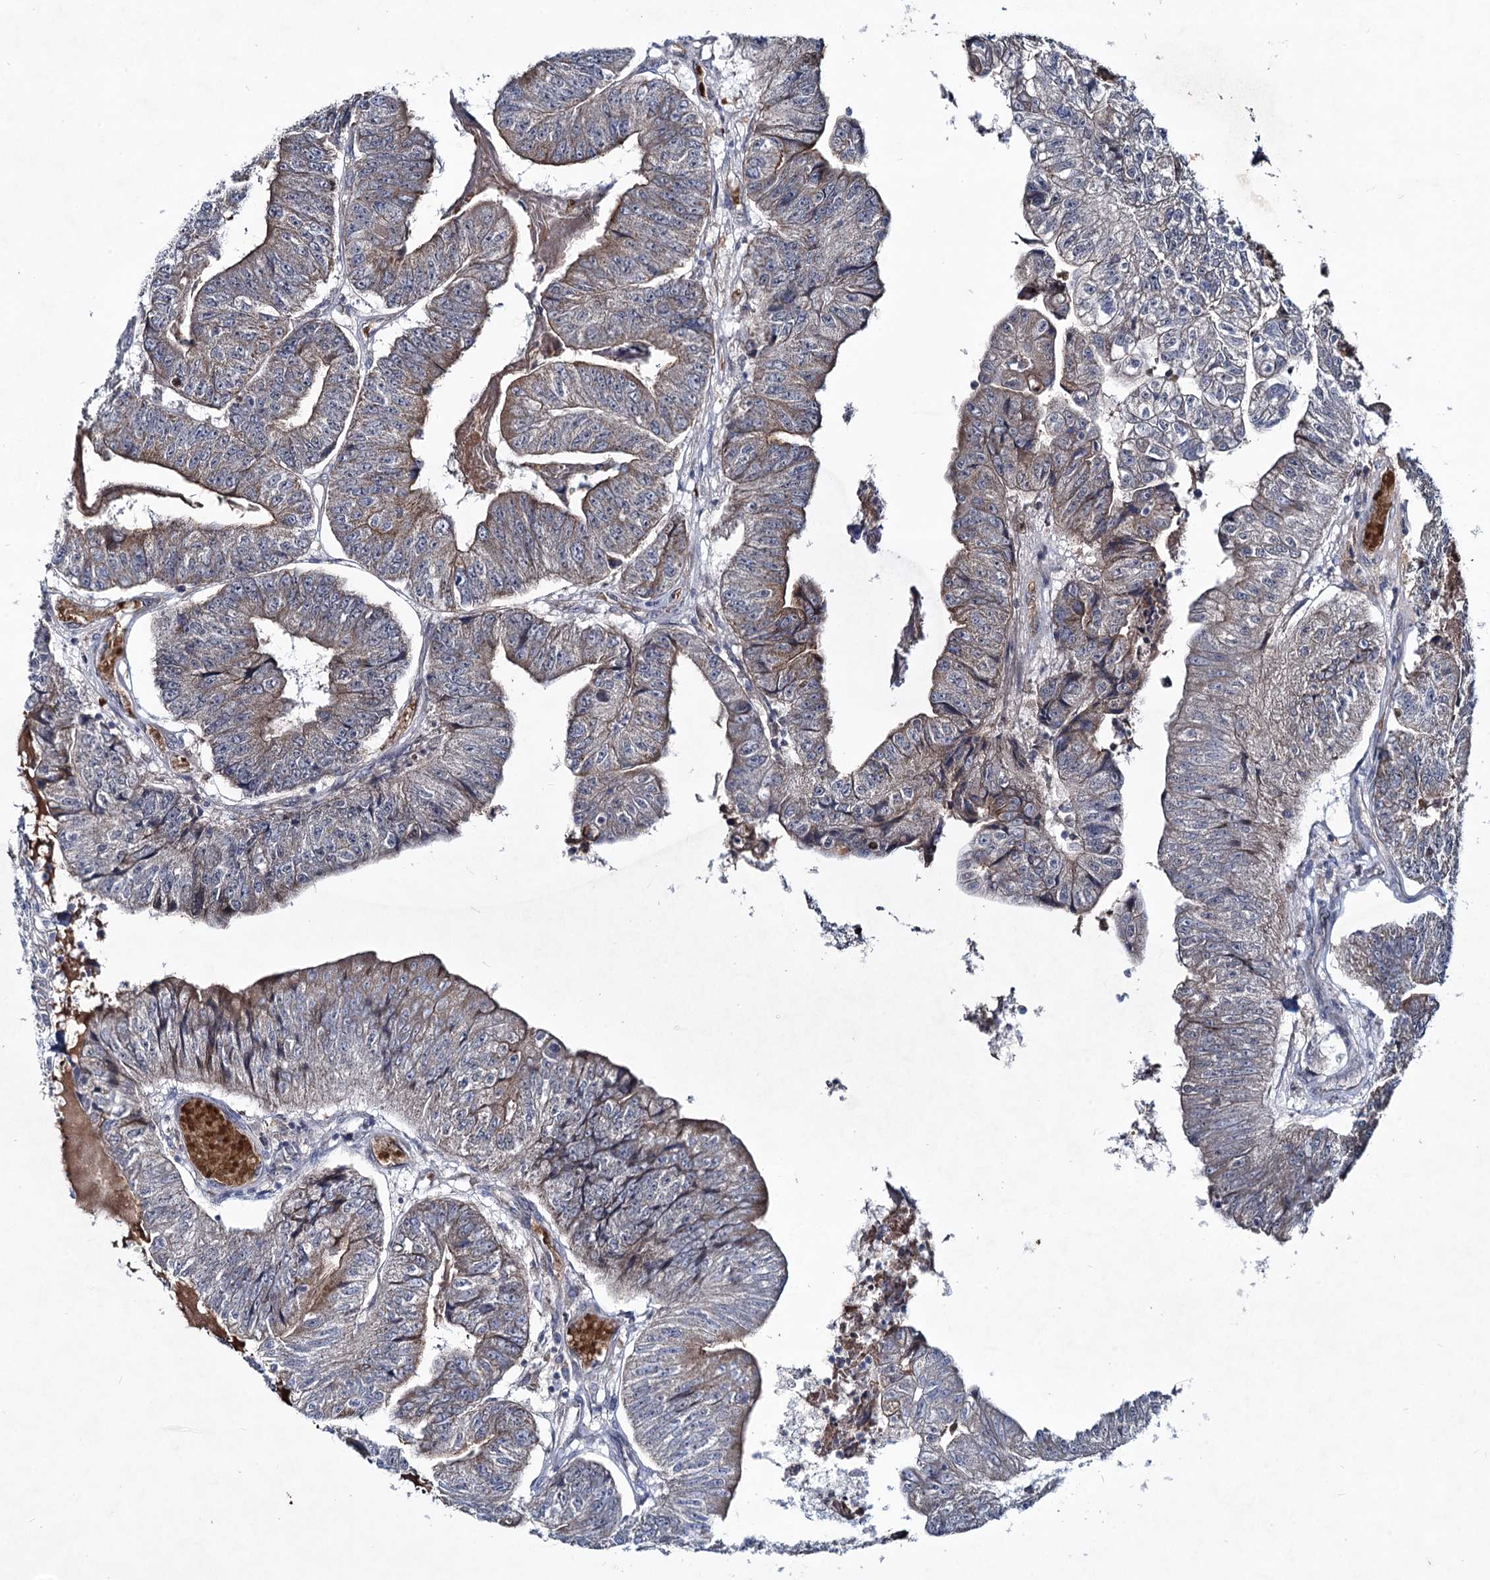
{"staining": {"intensity": "weak", "quantity": "25%-75%", "location": "cytoplasmic/membranous"}, "tissue": "colorectal cancer", "cell_type": "Tumor cells", "image_type": "cancer", "snomed": [{"axis": "morphology", "description": "Adenocarcinoma, NOS"}, {"axis": "topography", "description": "Colon"}], "caption": "Immunohistochemical staining of human adenocarcinoma (colorectal) exhibits low levels of weak cytoplasmic/membranous protein staining in approximately 25%-75% of tumor cells.", "gene": "RNF6", "patient": {"sex": "female", "age": 67}}